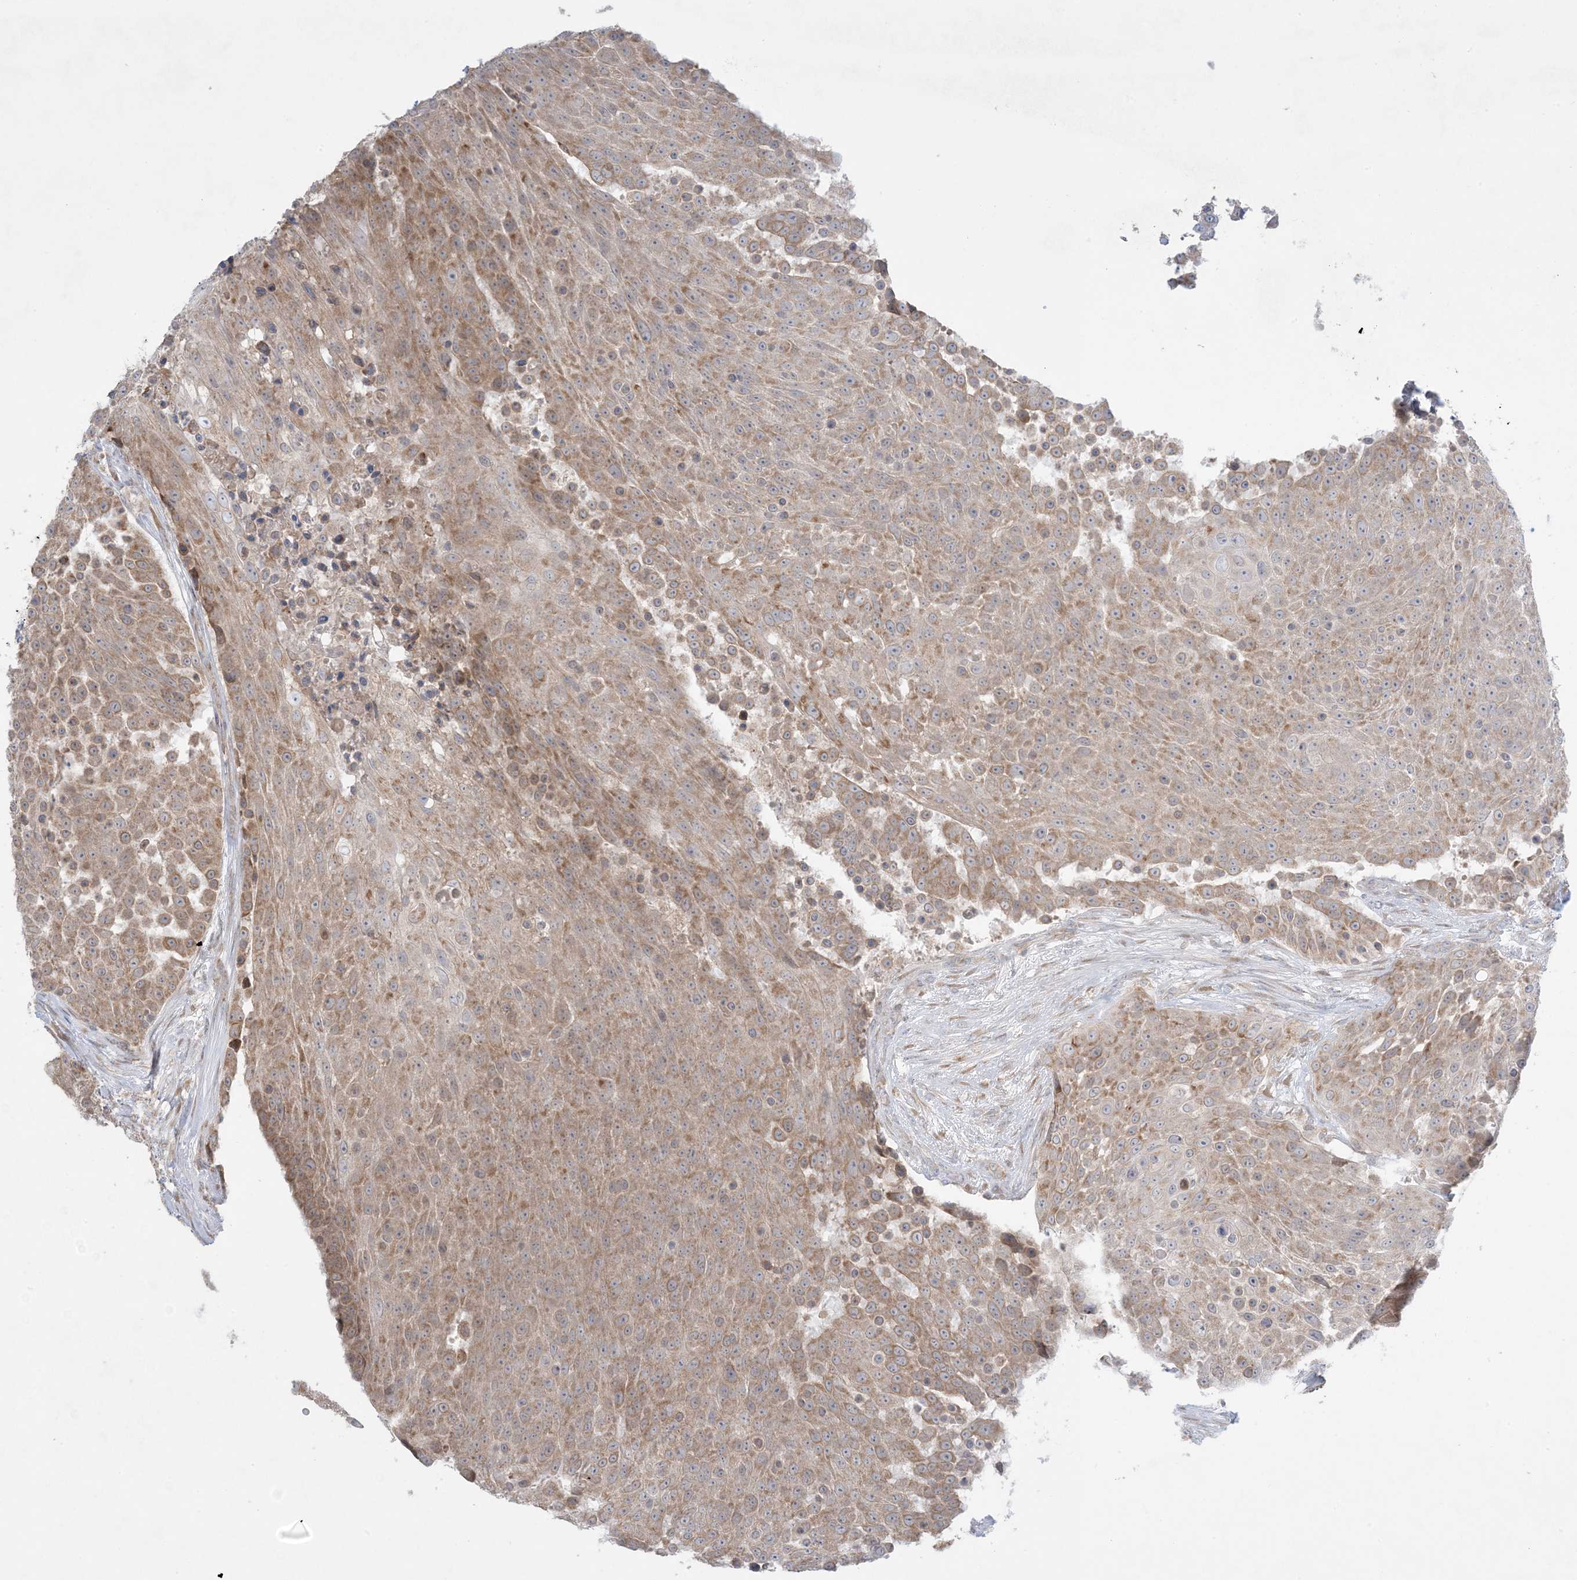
{"staining": {"intensity": "moderate", "quantity": ">75%", "location": "cytoplasmic/membranous"}, "tissue": "urothelial cancer", "cell_type": "Tumor cells", "image_type": "cancer", "snomed": [{"axis": "morphology", "description": "Urothelial carcinoma, High grade"}, {"axis": "topography", "description": "Urinary bladder"}], "caption": "DAB immunohistochemical staining of urothelial cancer demonstrates moderate cytoplasmic/membranous protein staining in about >75% of tumor cells.", "gene": "MMGT1", "patient": {"sex": "female", "age": 63}}